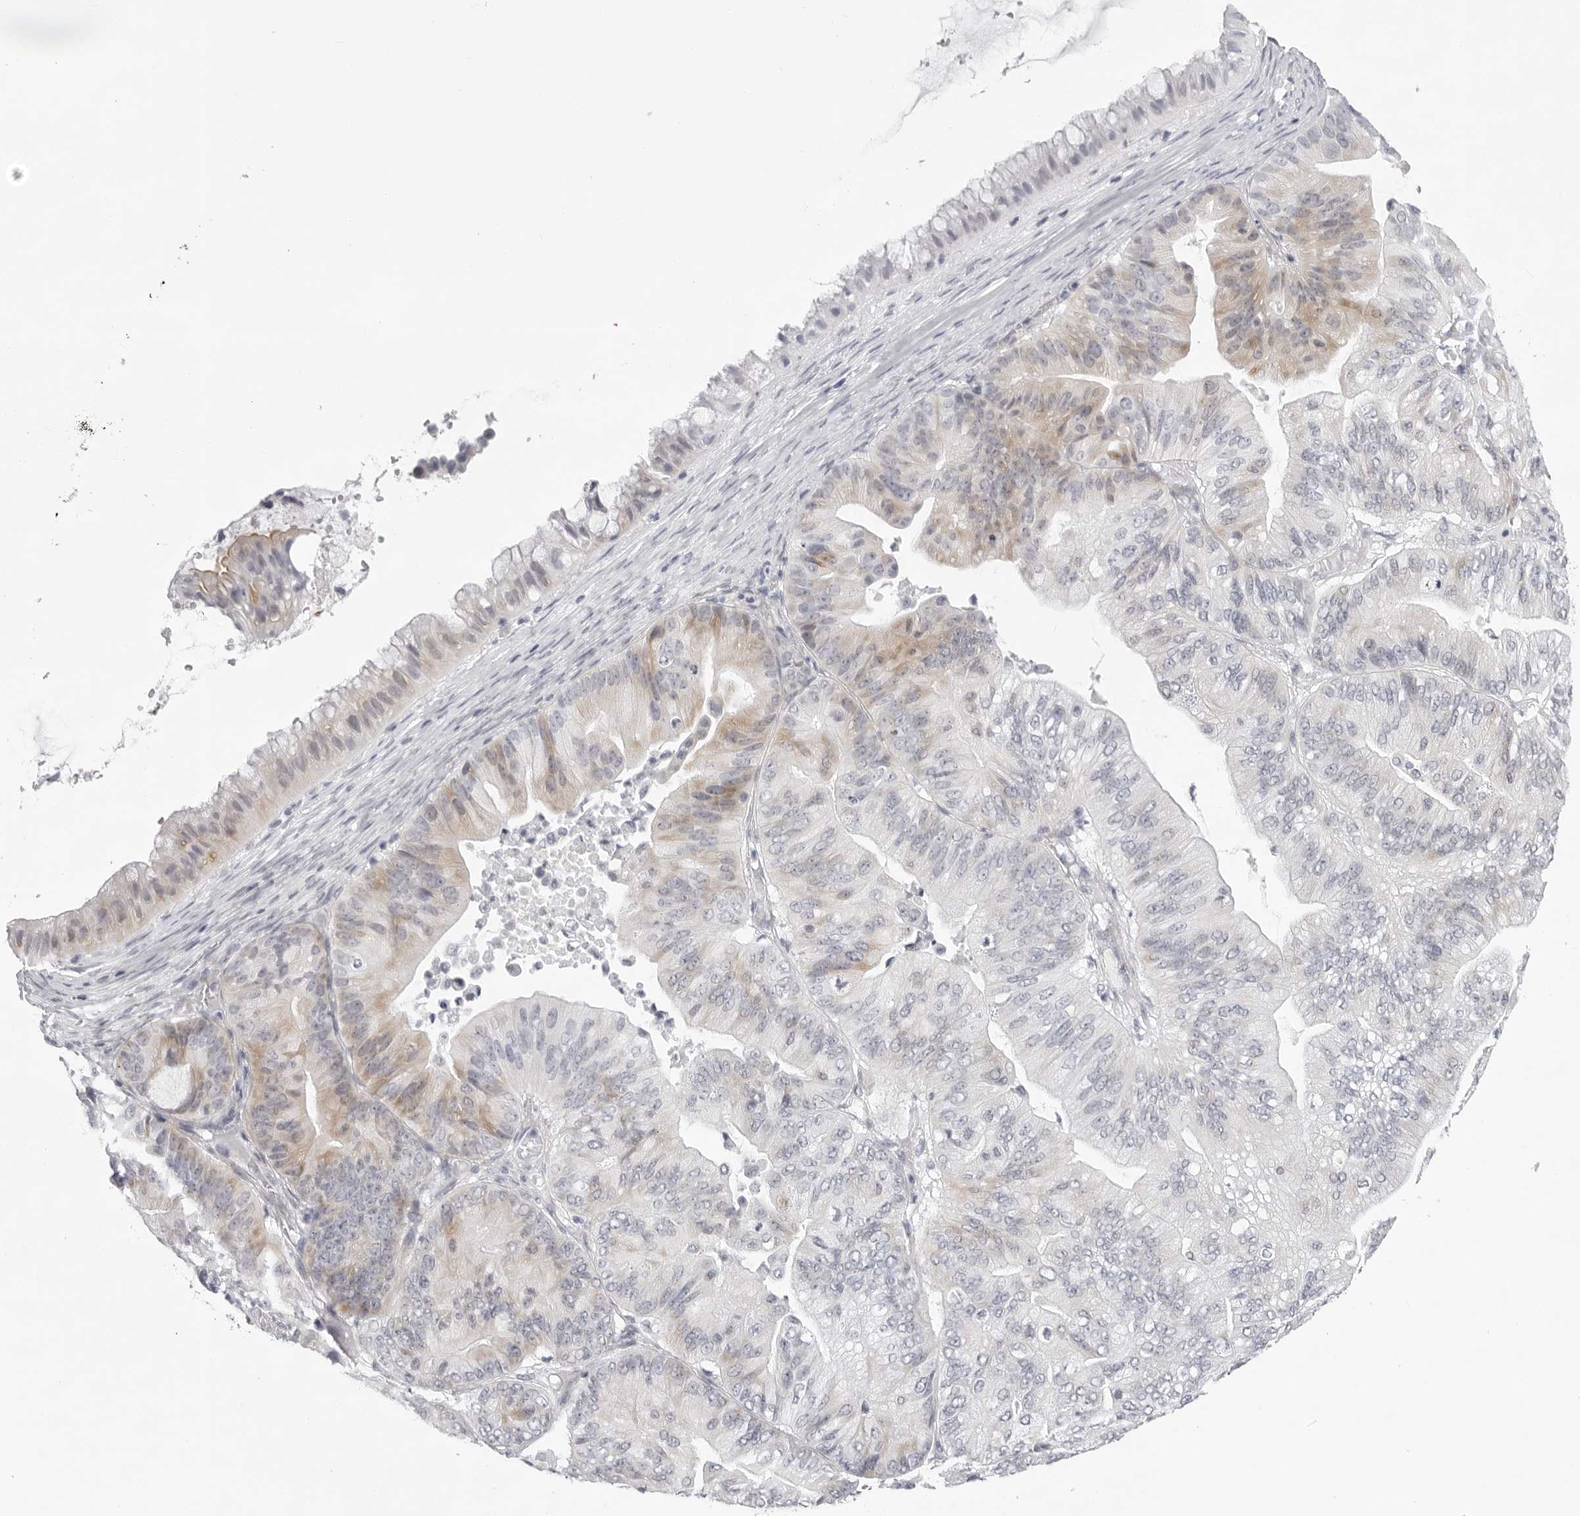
{"staining": {"intensity": "weak", "quantity": "<25%", "location": "cytoplasmic/membranous"}, "tissue": "ovarian cancer", "cell_type": "Tumor cells", "image_type": "cancer", "snomed": [{"axis": "morphology", "description": "Cystadenocarcinoma, mucinous, NOS"}, {"axis": "topography", "description": "Ovary"}], "caption": "Ovarian mucinous cystadenocarcinoma stained for a protein using IHC displays no expression tumor cells.", "gene": "SMIM2", "patient": {"sex": "female", "age": 61}}